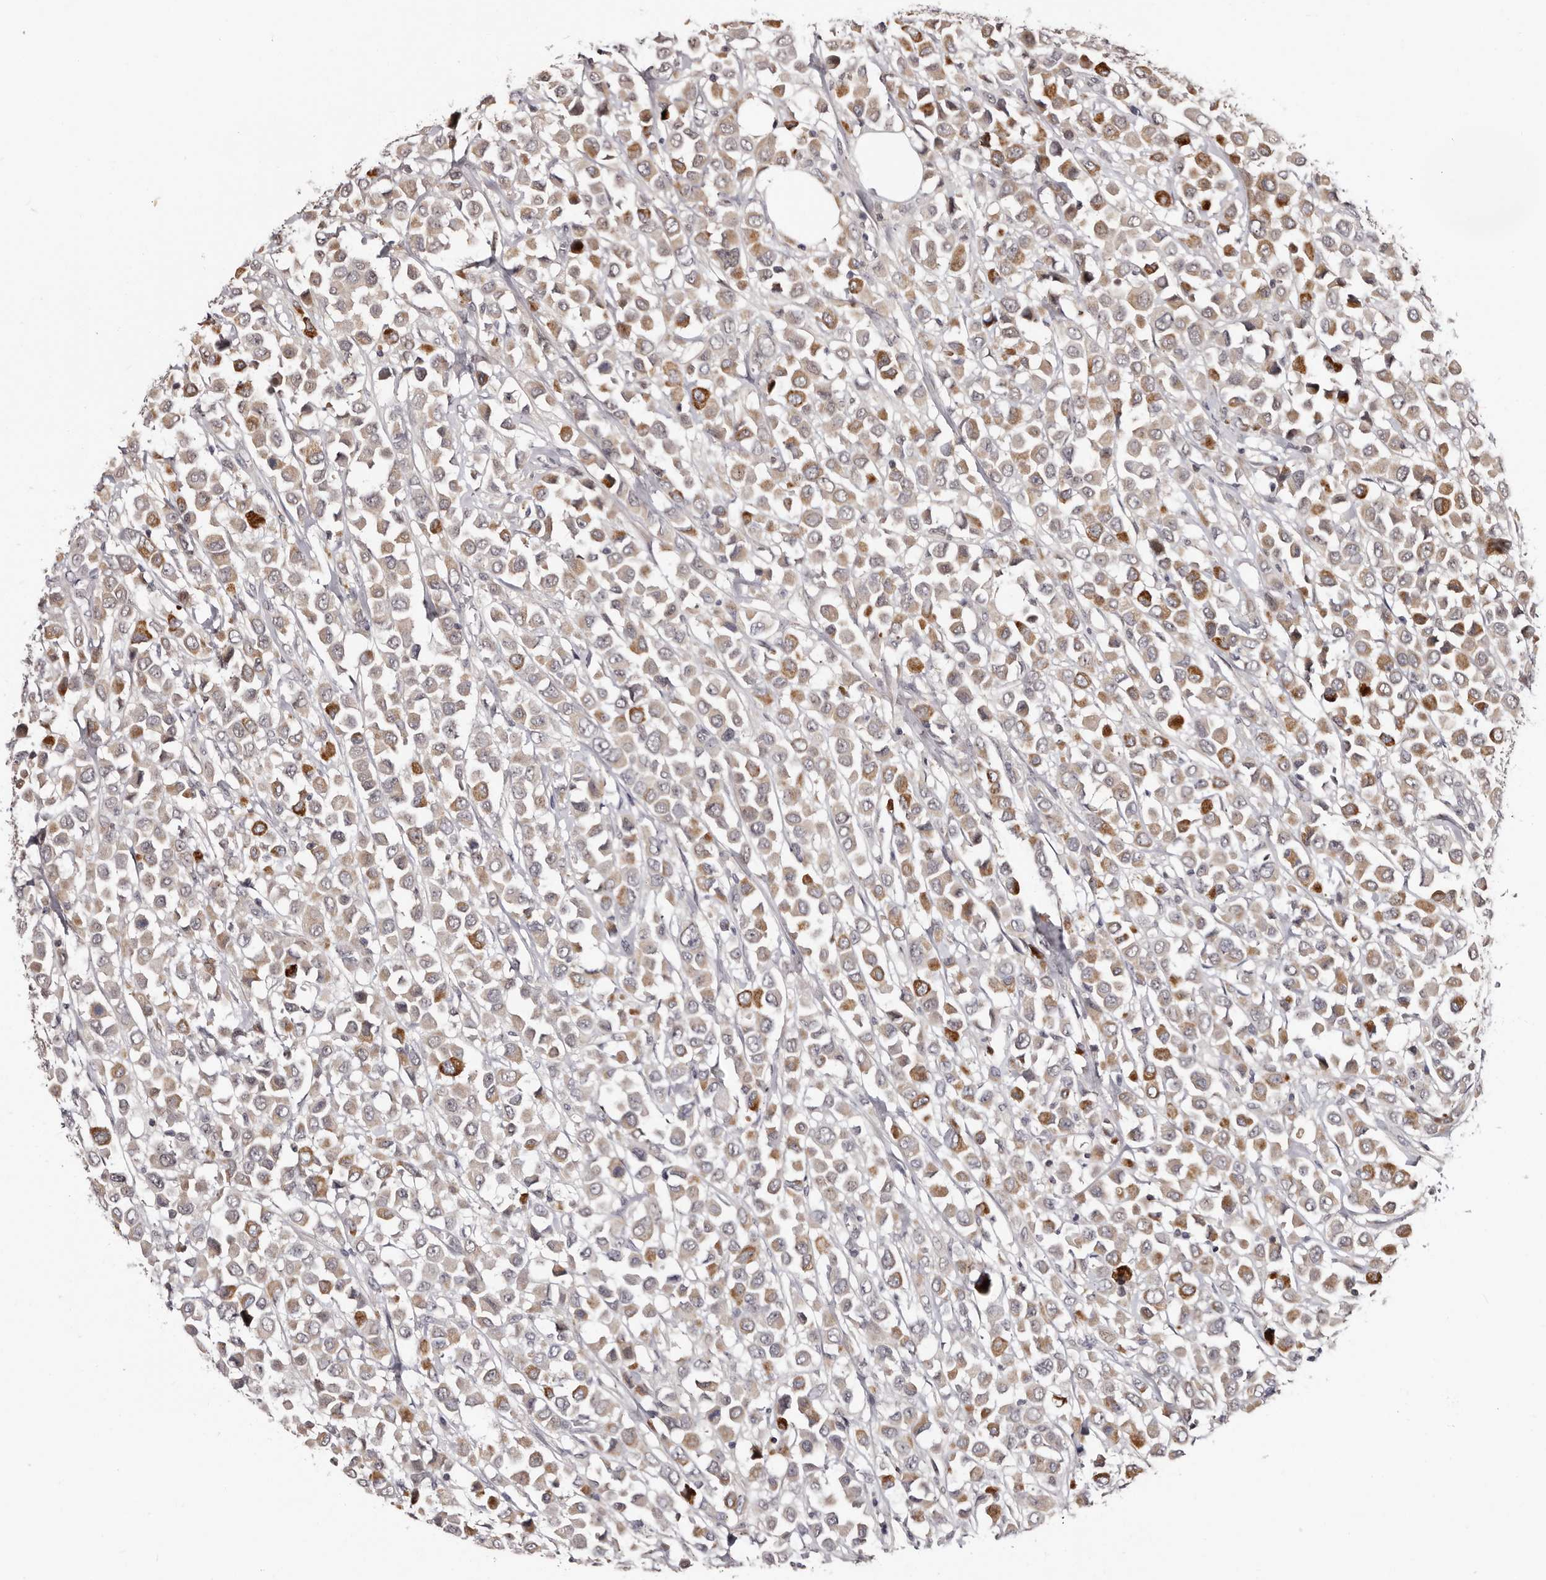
{"staining": {"intensity": "moderate", "quantity": ">75%", "location": "cytoplasmic/membranous"}, "tissue": "breast cancer", "cell_type": "Tumor cells", "image_type": "cancer", "snomed": [{"axis": "morphology", "description": "Duct carcinoma"}, {"axis": "topography", "description": "Breast"}], "caption": "IHC histopathology image of neoplastic tissue: human breast infiltrating ductal carcinoma stained using immunohistochemistry (IHC) reveals medium levels of moderate protein expression localized specifically in the cytoplasmic/membranous of tumor cells, appearing as a cytoplasmic/membranous brown color.", "gene": "PHF20L1", "patient": {"sex": "female", "age": 61}}